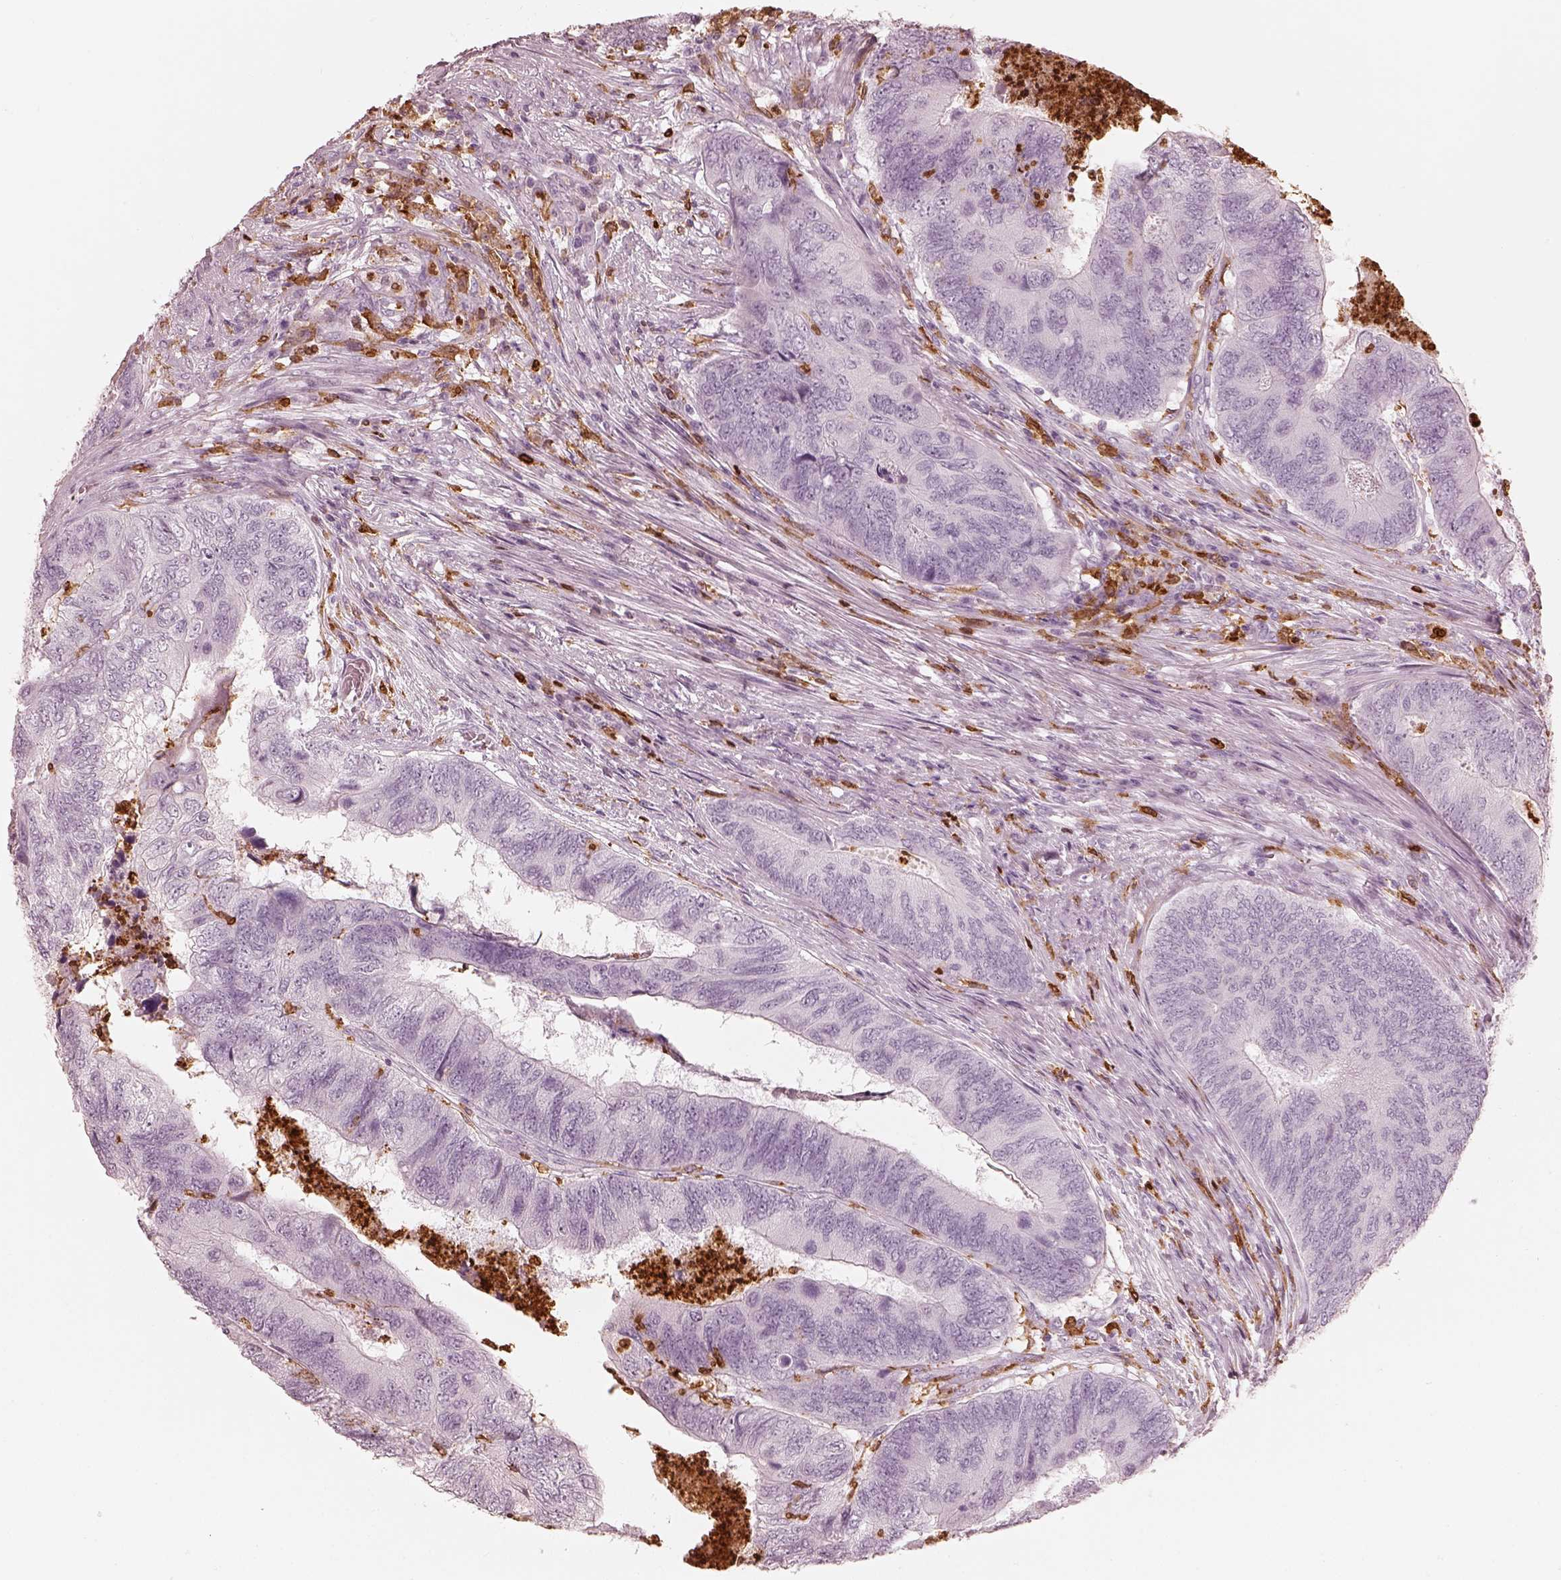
{"staining": {"intensity": "negative", "quantity": "none", "location": "none"}, "tissue": "colorectal cancer", "cell_type": "Tumor cells", "image_type": "cancer", "snomed": [{"axis": "morphology", "description": "Adenocarcinoma, NOS"}, {"axis": "topography", "description": "Colon"}], "caption": "Immunohistochemistry image of neoplastic tissue: colorectal cancer (adenocarcinoma) stained with DAB (3,3'-diaminobenzidine) demonstrates no significant protein expression in tumor cells.", "gene": "ALOX5", "patient": {"sex": "female", "age": 67}}